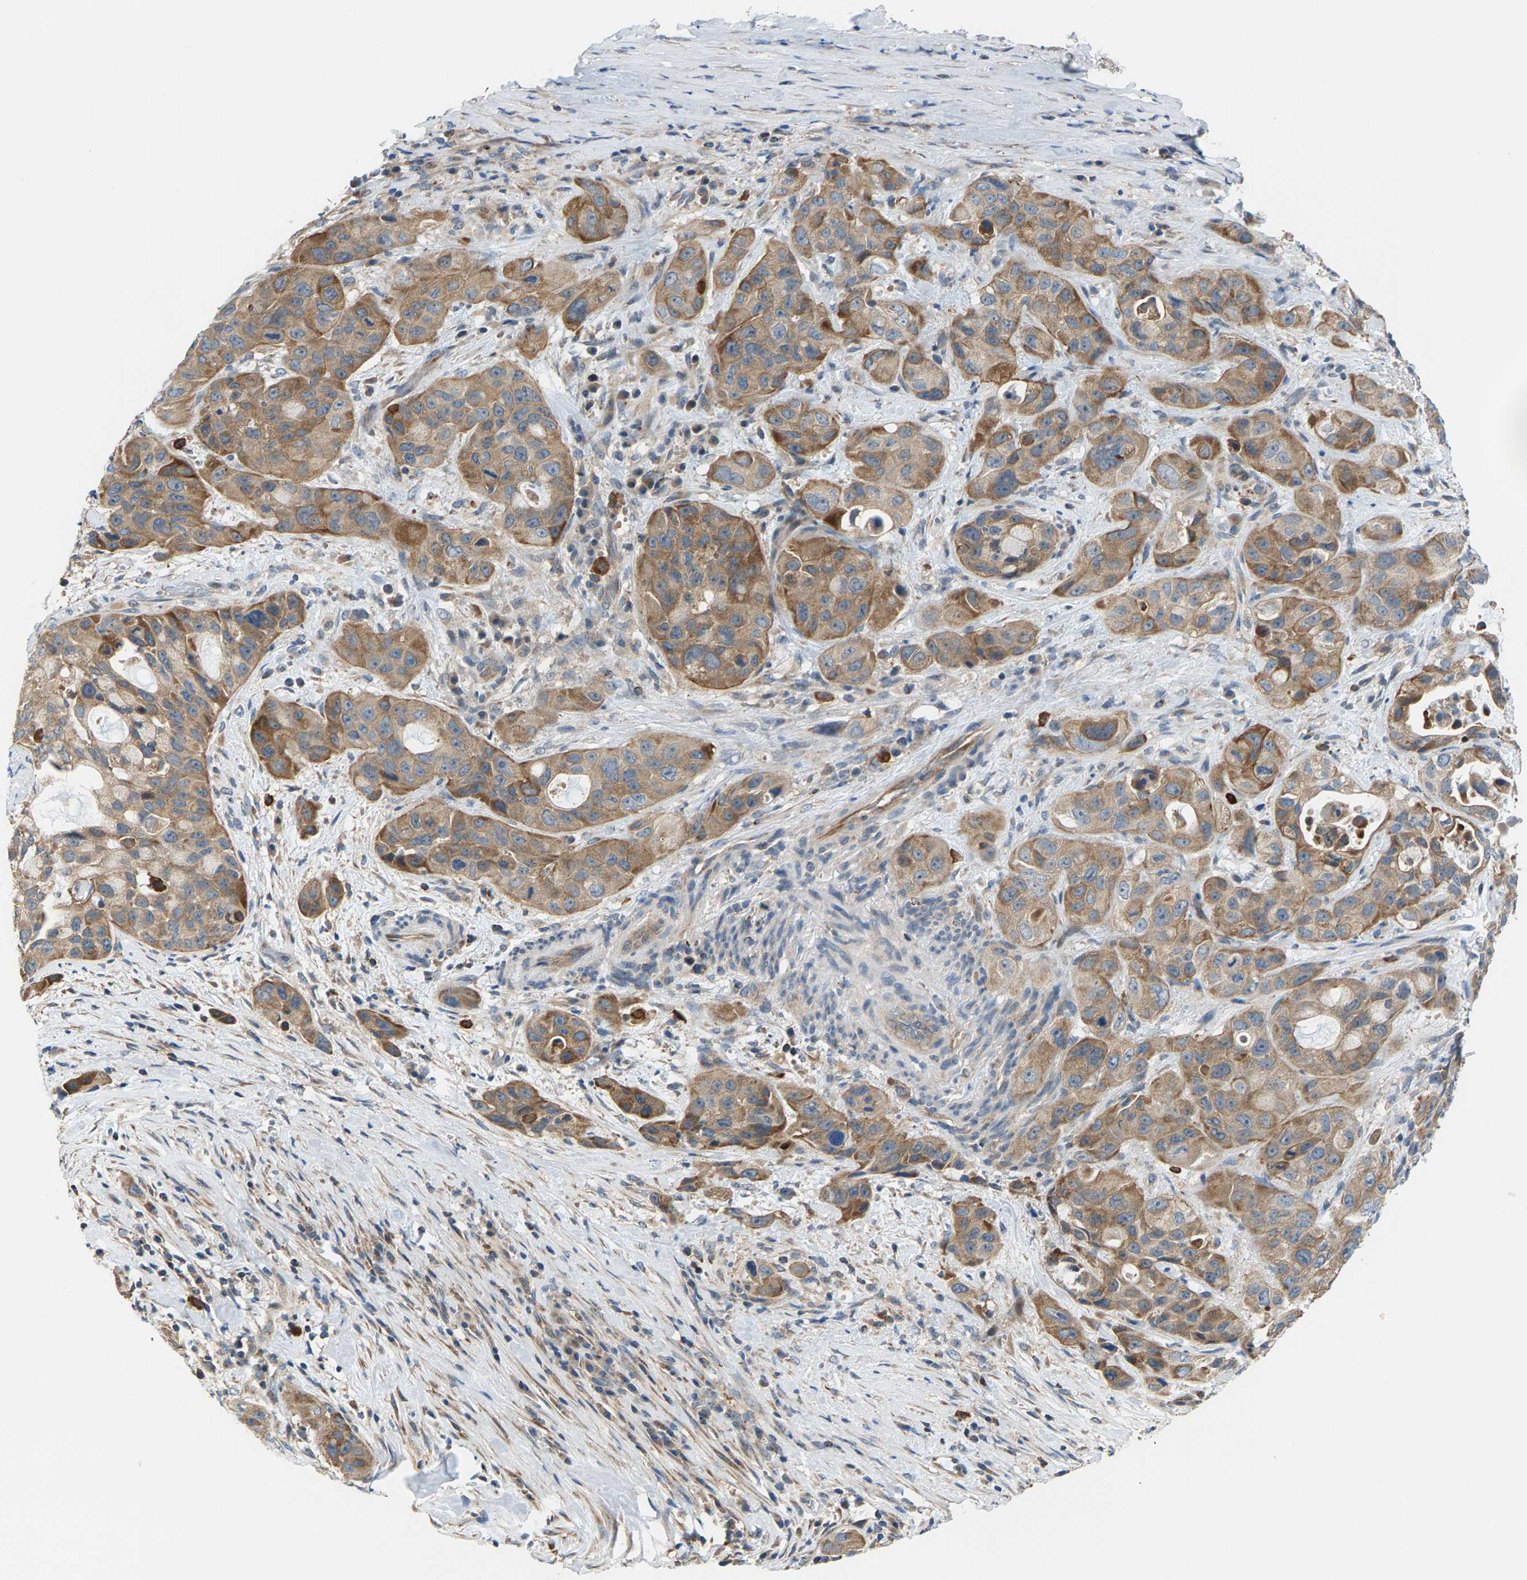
{"staining": {"intensity": "moderate", "quantity": ">75%", "location": "cytoplasmic/membranous"}, "tissue": "pancreatic cancer", "cell_type": "Tumor cells", "image_type": "cancer", "snomed": [{"axis": "morphology", "description": "Adenocarcinoma, NOS"}, {"axis": "topography", "description": "Pancreas"}], "caption": "Human pancreatic adenocarcinoma stained with a brown dye shows moderate cytoplasmic/membranous positive staining in approximately >75% of tumor cells.", "gene": "PDCL", "patient": {"sex": "male", "age": 53}}